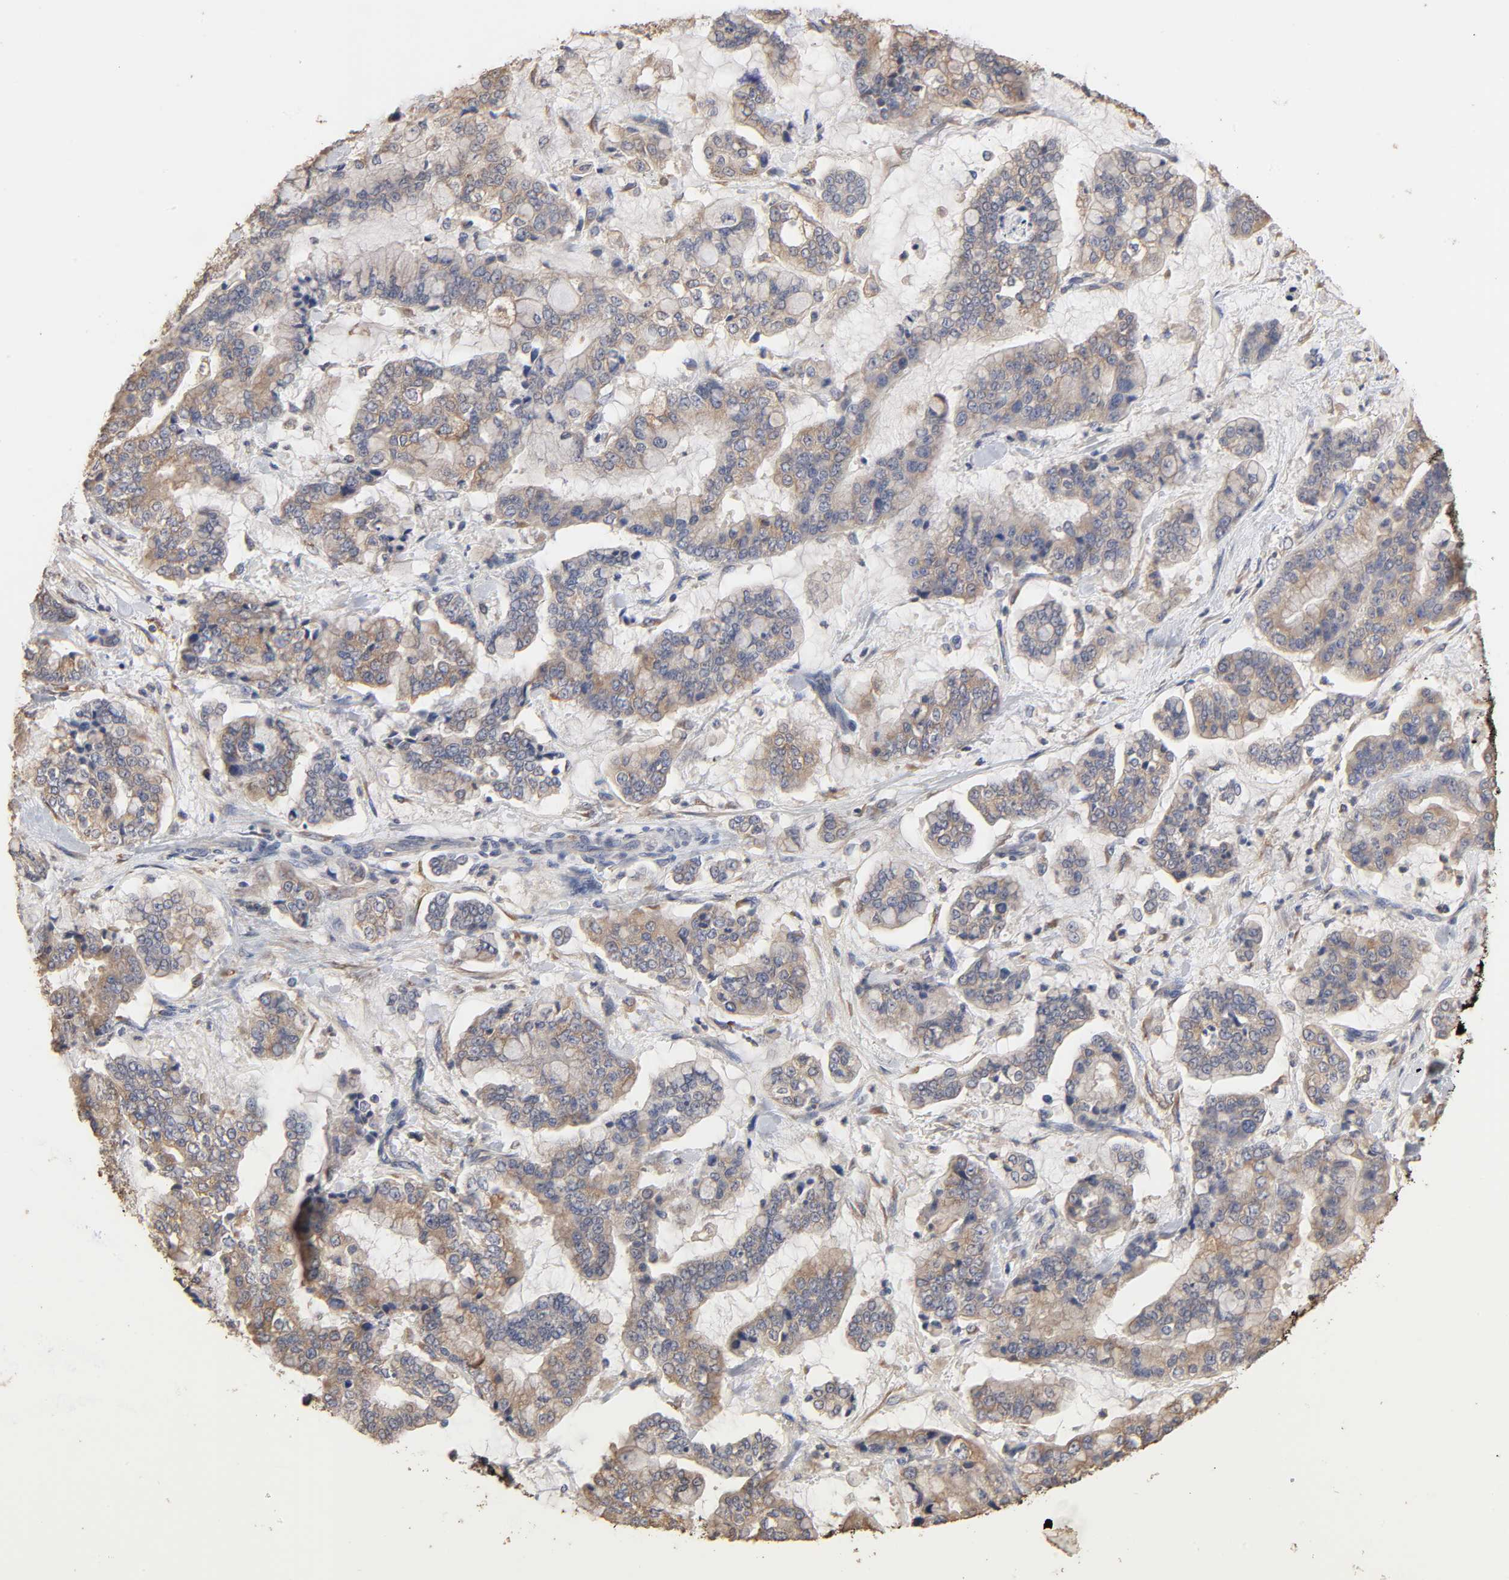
{"staining": {"intensity": "weak", "quantity": ">75%", "location": "cytoplasmic/membranous"}, "tissue": "stomach cancer", "cell_type": "Tumor cells", "image_type": "cancer", "snomed": [{"axis": "morphology", "description": "Normal tissue, NOS"}, {"axis": "morphology", "description": "Adenocarcinoma, NOS"}, {"axis": "topography", "description": "Stomach, upper"}, {"axis": "topography", "description": "Stomach"}], "caption": "Stomach cancer stained with a brown dye demonstrates weak cytoplasmic/membranous positive positivity in approximately >75% of tumor cells.", "gene": "EIF4G2", "patient": {"sex": "male", "age": 76}}